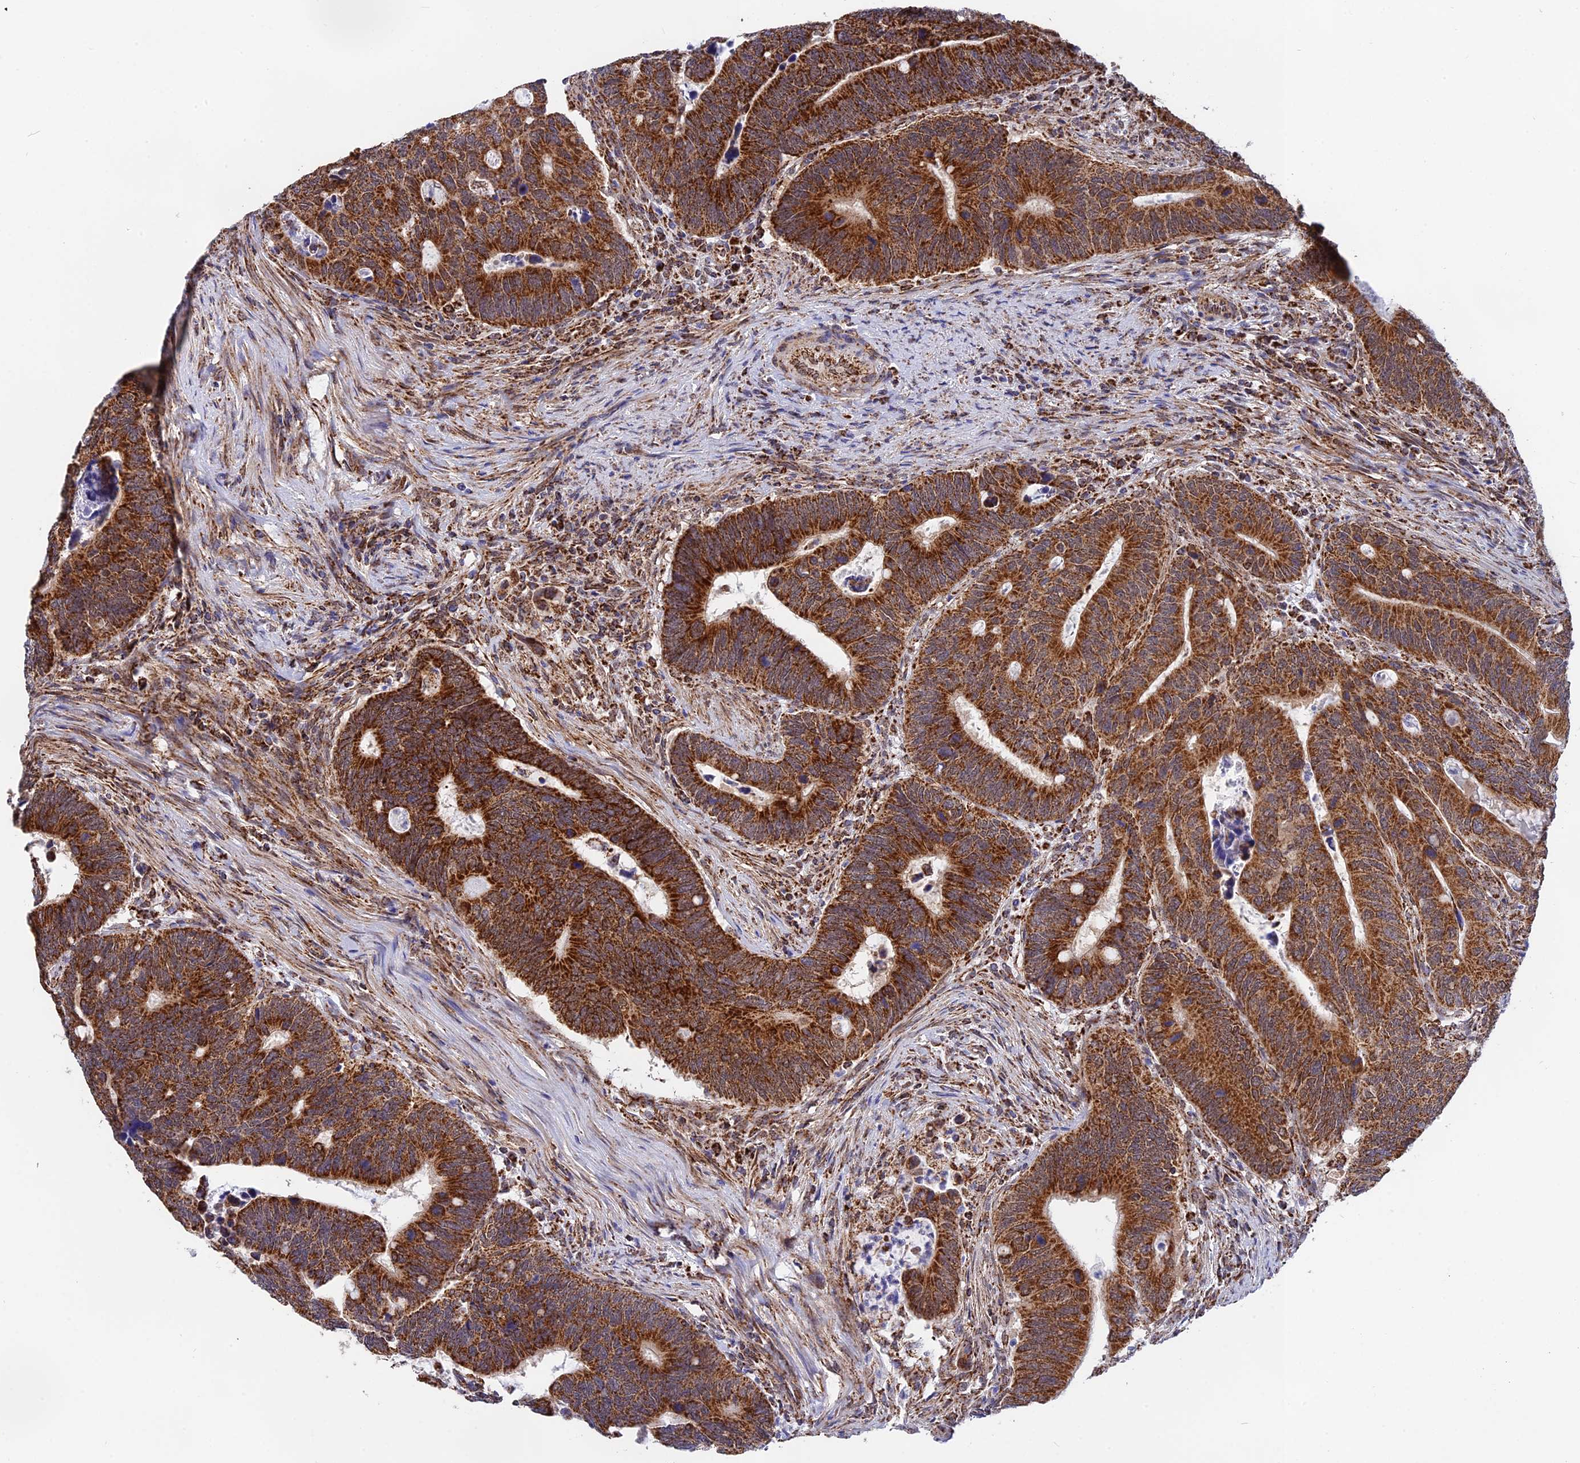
{"staining": {"intensity": "strong", "quantity": ">75%", "location": "cytoplasmic/membranous"}, "tissue": "colorectal cancer", "cell_type": "Tumor cells", "image_type": "cancer", "snomed": [{"axis": "morphology", "description": "Adenocarcinoma, NOS"}, {"axis": "topography", "description": "Colon"}], "caption": "A photomicrograph of human adenocarcinoma (colorectal) stained for a protein shows strong cytoplasmic/membranous brown staining in tumor cells. The staining was performed using DAB, with brown indicating positive protein expression. Nuclei are stained blue with hematoxylin.", "gene": "CDC16", "patient": {"sex": "male", "age": 87}}